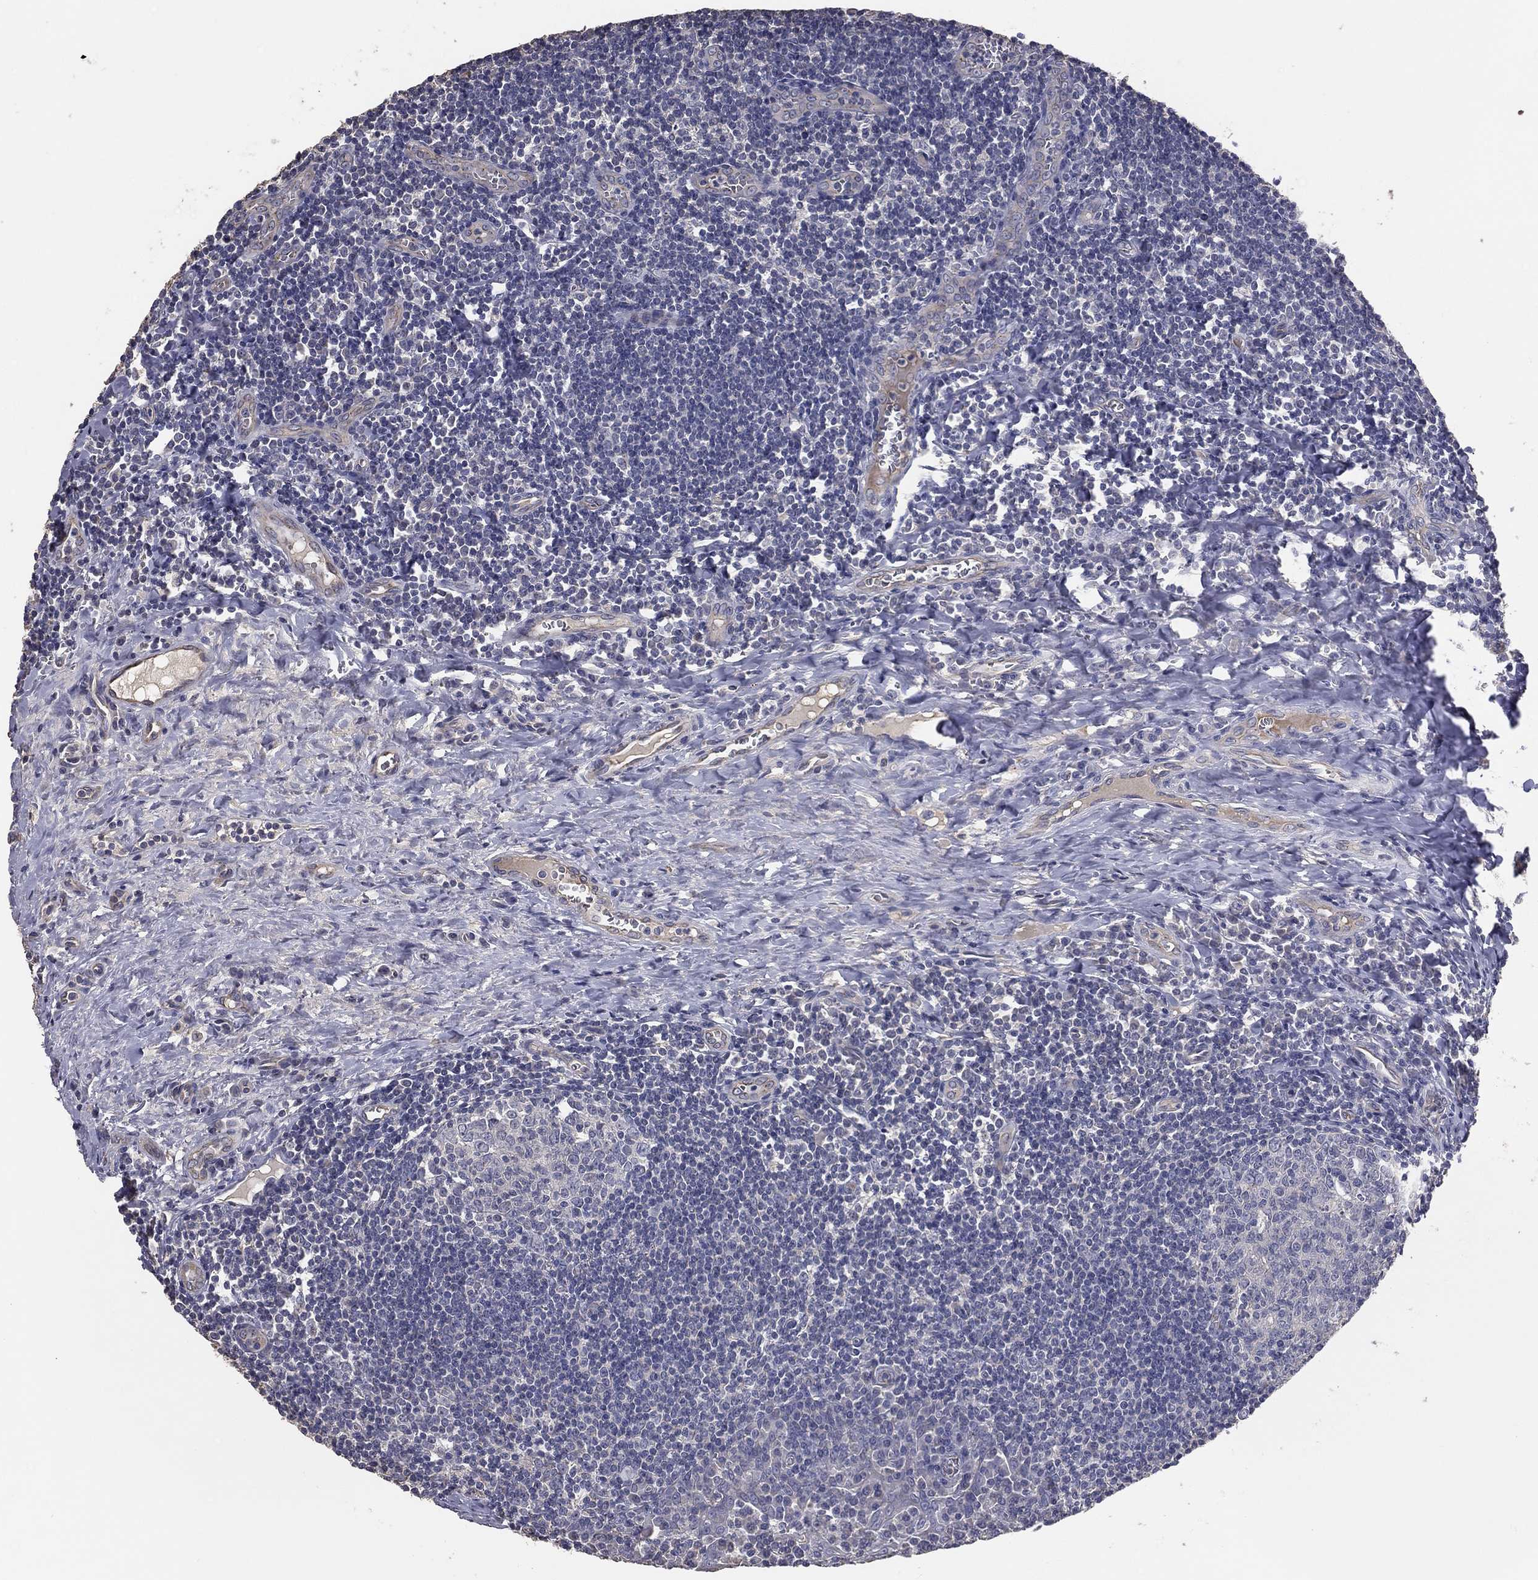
{"staining": {"intensity": "negative", "quantity": "none", "location": "none"}, "tissue": "tonsil", "cell_type": "Germinal center cells", "image_type": "normal", "snomed": [{"axis": "morphology", "description": "Normal tissue, NOS"}, {"axis": "morphology", "description": "Inflammation, NOS"}, {"axis": "topography", "description": "Tonsil"}], "caption": "IHC of unremarkable human tonsil shows no expression in germinal center cells.", "gene": "CROCC", "patient": {"sex": "female", "age": 31}}